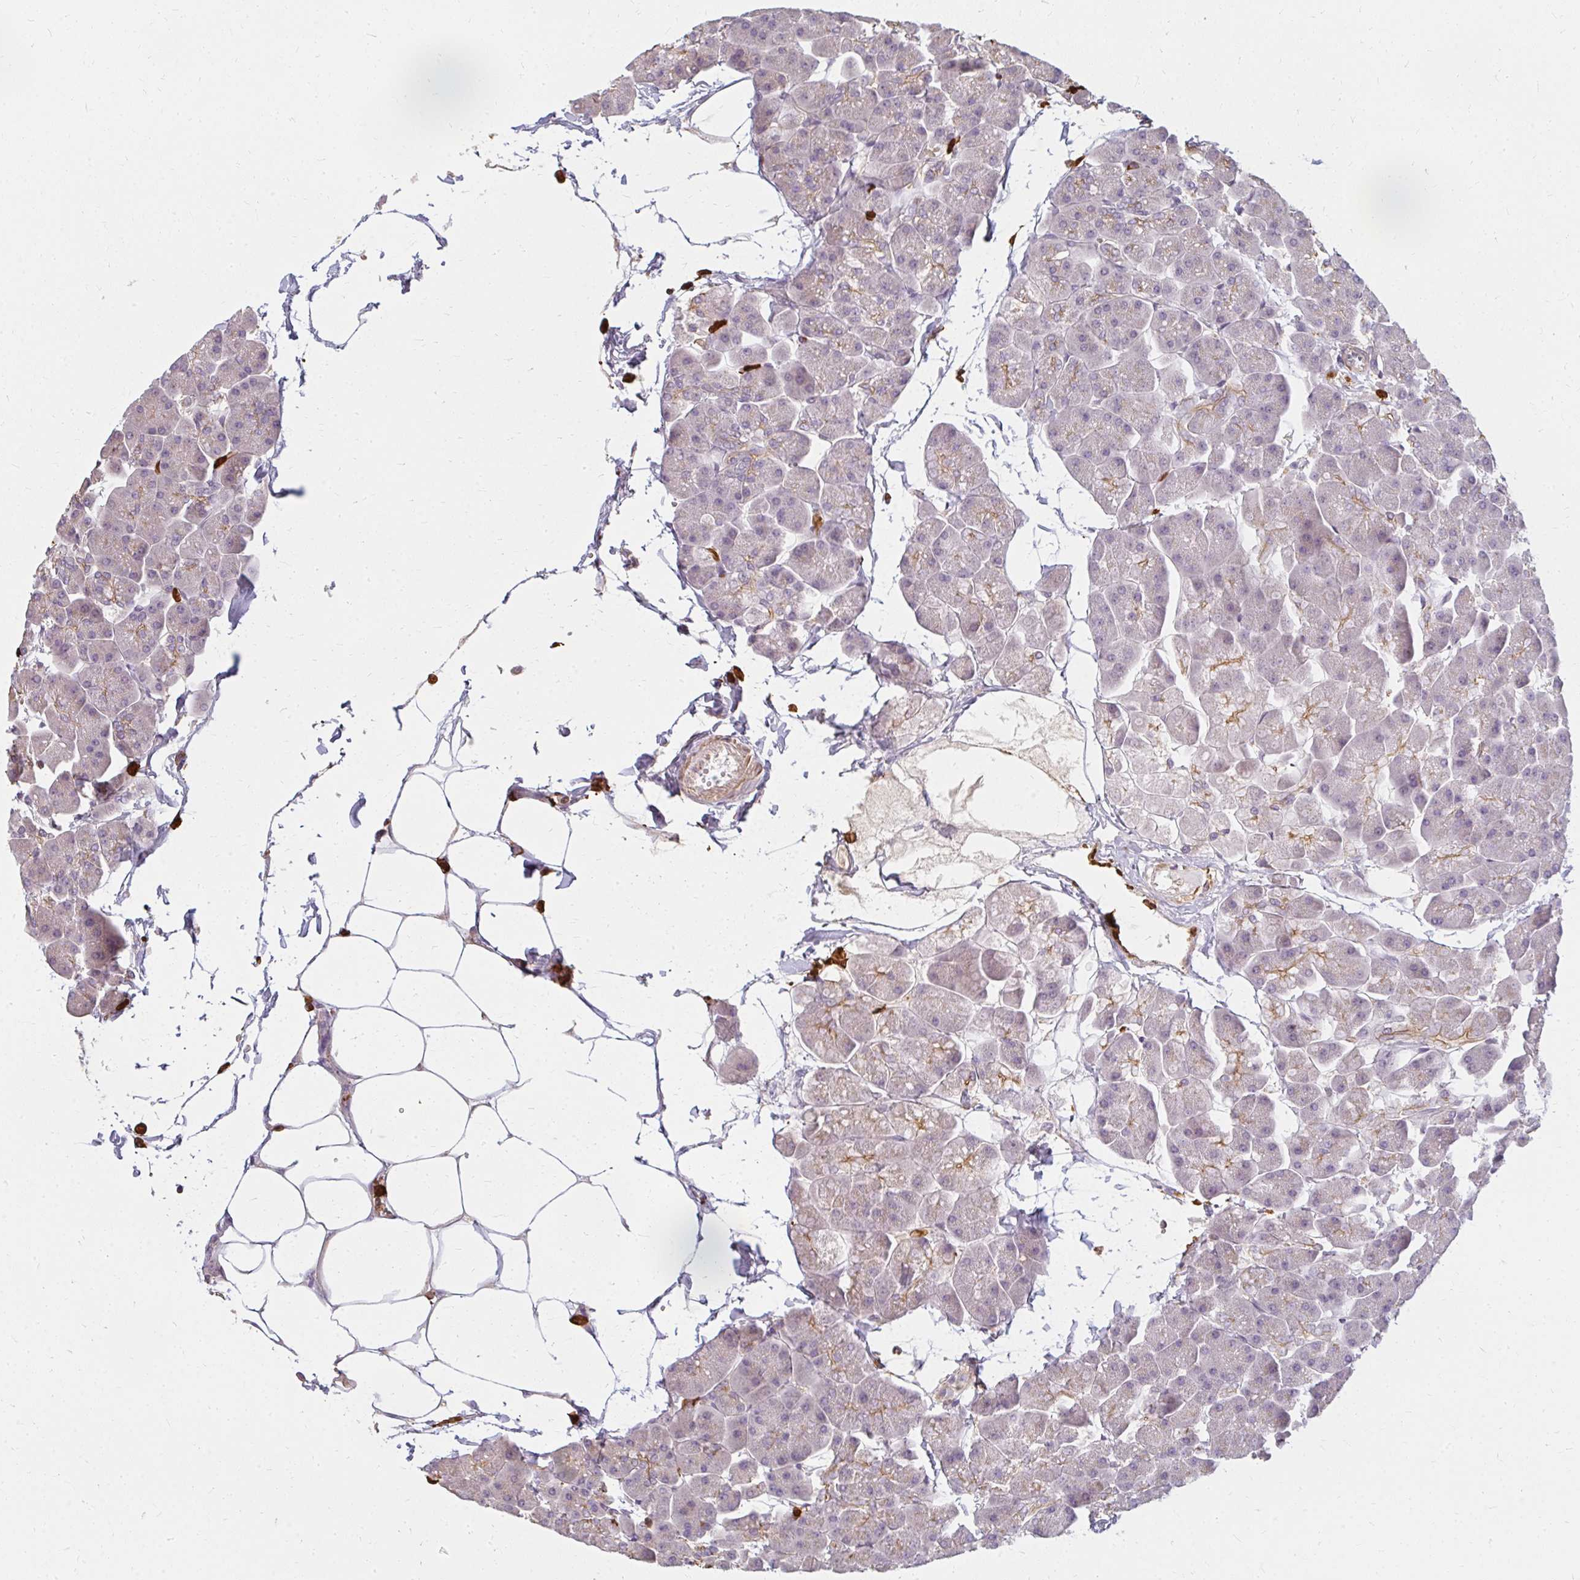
{"staining": {"intensity": "weak", "quantity": "<25%", "location": "cytoplasmic/membranous"}, "tissue": "pancreas", "cell_type": "Exocrine glandular cells", "image_type": "normal", "snomed": [{"axis": "morphology", "description": "Normal tissue, NOS"}, {"axis": "topography", "description": "Pancreas"}], "caption": "This image is of normal pancreas stained with IHC to label a protein in brown with the nuclei are counter-stained blue. There is no expression in exocrine glandular cells. (DAB immunohistochemistry with hematoxylin counter stain).", "gene": "CNTRL", "patient": {"sex": "male", "age": 35}}